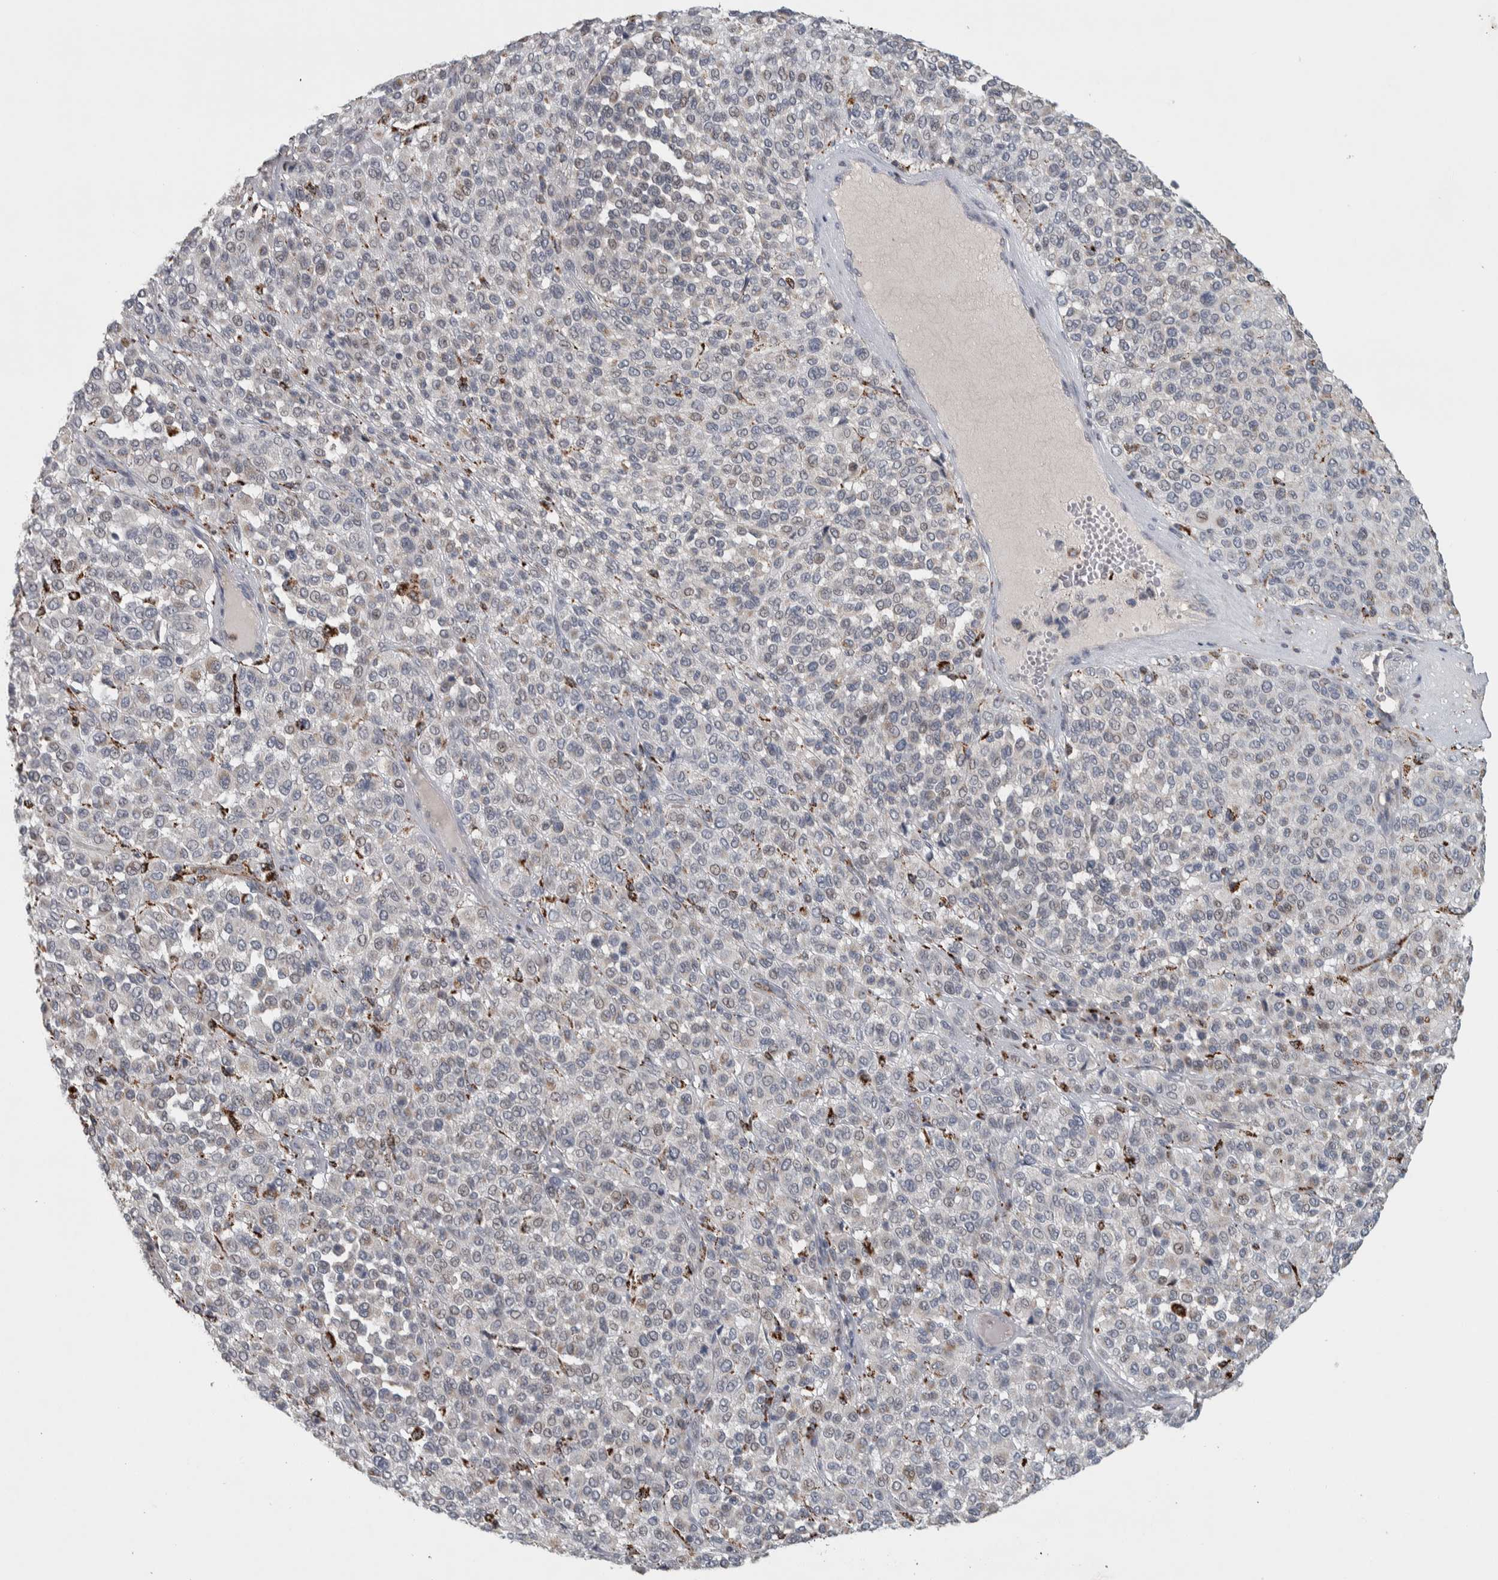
{"staining": {"intensity": "weak", "quantity": "<25%", "location": "cytoplasmic/membranous"}, "tissue": "melanoma", "cell_type": "Tumor cells", "image_type": "cancer", "snomed": [{"axis": "morphology", "description": "Malignant melanoma, Metastatic site"}, {"axis": "topography", "description": "Pancreas"}], "caption": "Tumor cells show no significant positivity in melanoma.", "gene": "FAM78A", "patient": {"sex": "female", "age": 30}}